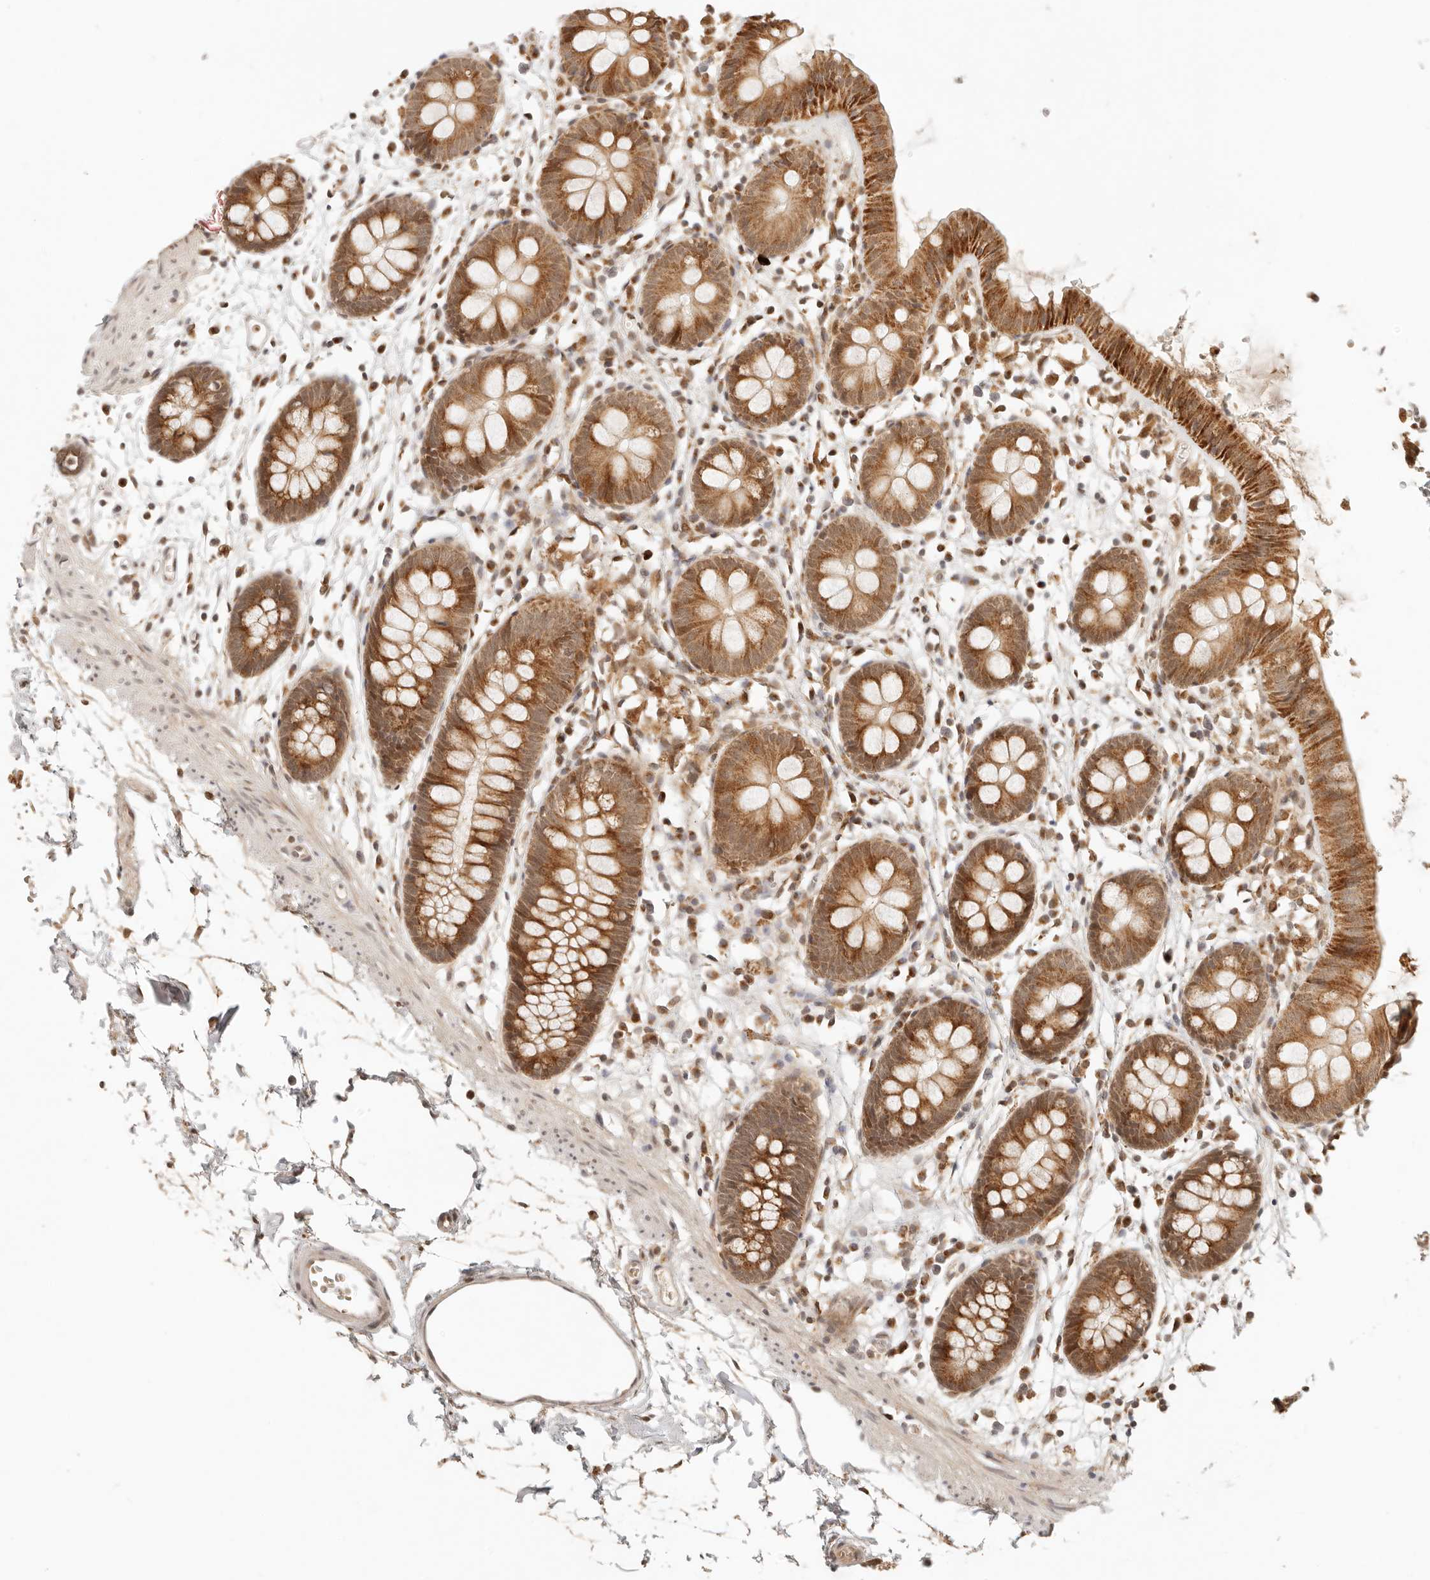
{"staining": {"intensity": "moderate", "quantity": ">75%", "location": "cytoplasmic/membranous"}, "tissue": "colon", "cell_type": "Endothelial cells", "image_type": "normal", "snomed": [{"axis": "morphology", "description": "Normal tissue, NOS"}, {"axis": "topography", "description": "Colon"}], "caption": "Protein expression analysis of unremarkable colon displays moderate cytoplasmic/membranous positivity in about >75% of endothelial cells. The staining was performed using DAB to visualize the protein expression in brown, while the nuclei were stained in blue with hematoxylin (Magnification: 20x).", "gene": "INTS11", "patient": {"sex": "male", "age": 56}}